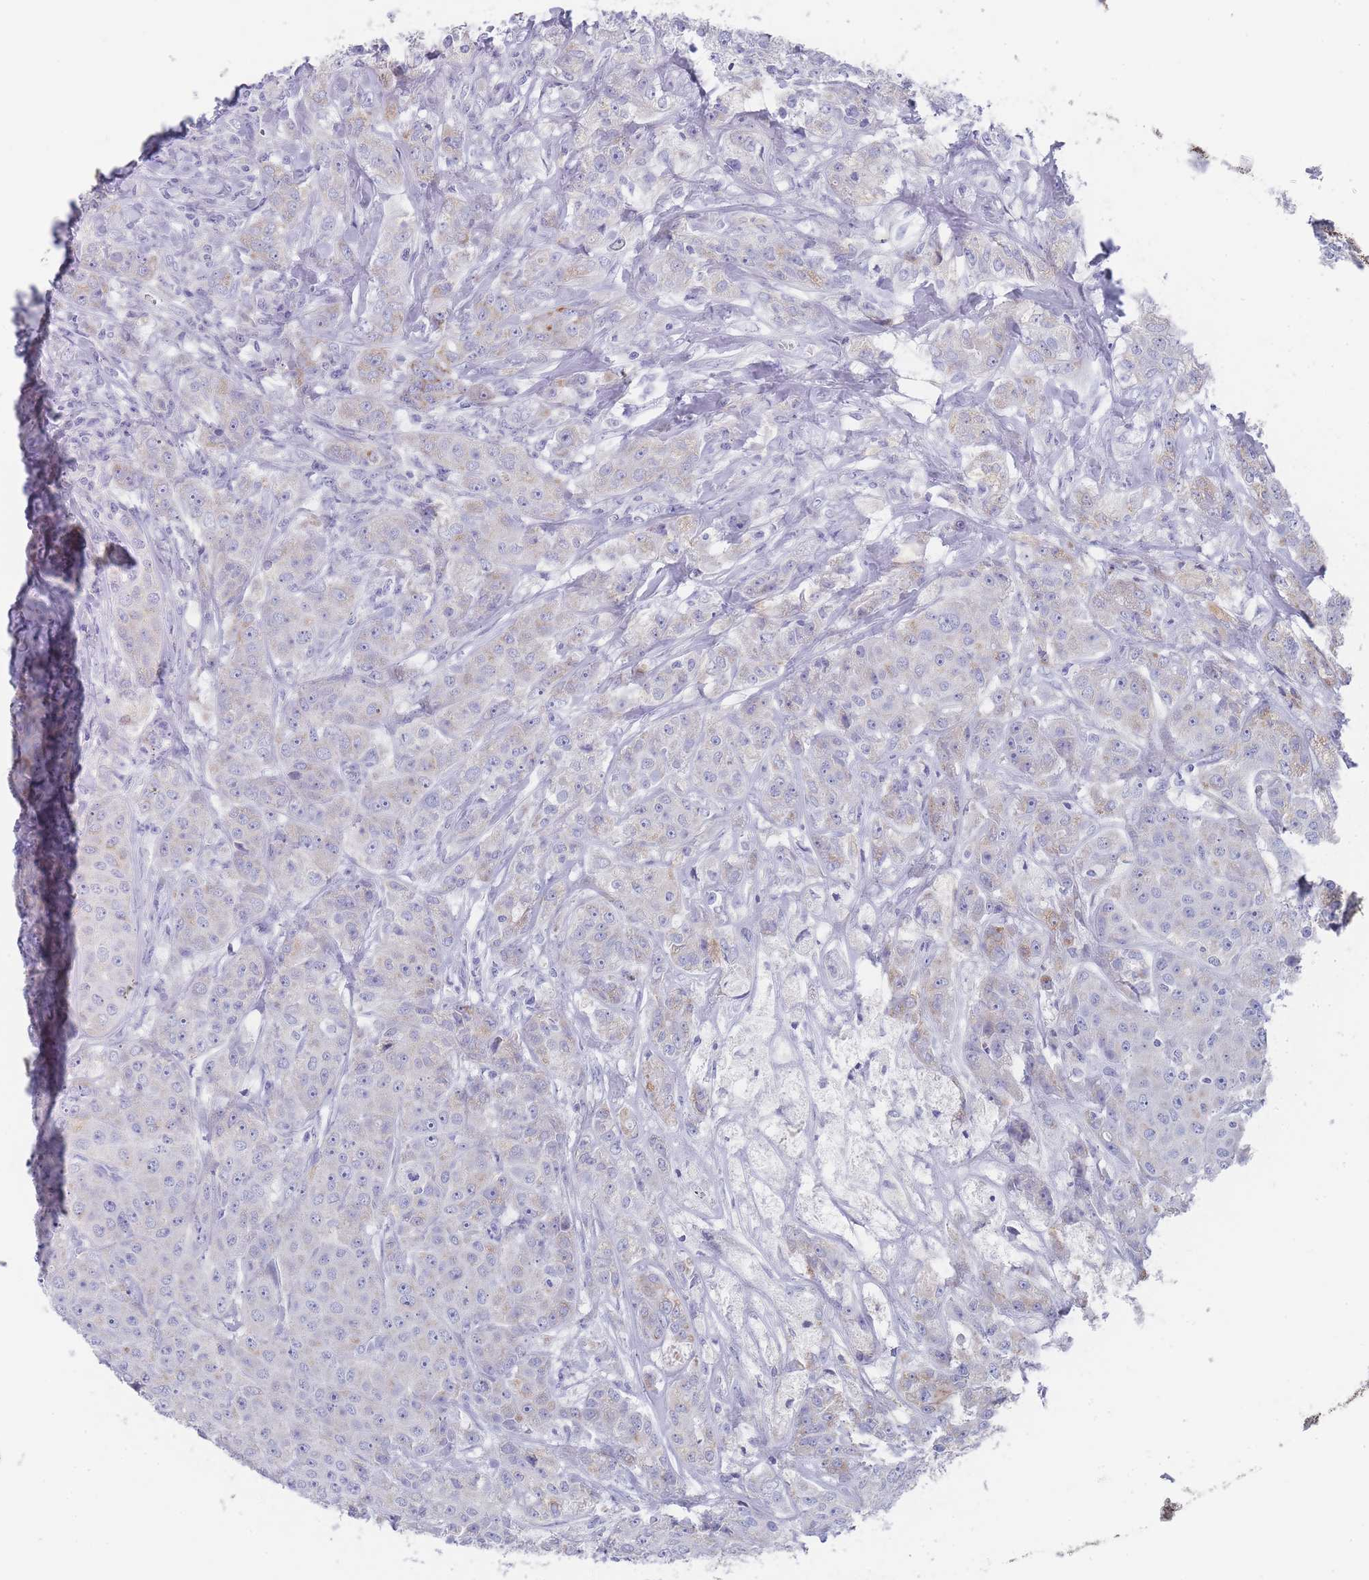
{"staining": {"intensity": "negative", "quantity": "none", "location": "none"}, "tissue": "breast cancer", "cell_type": "Tumor cells", "image_type": "cancer", "snomed": [{"axis": "morphology", "description": "Duct carcinoma"}, {"axis": "topography", "description": "Breast"}], "caption": "An immunohistochemistry photomicrograph of breast infiltrating ductal carcinoma is shown. There is no staining in tumor cells of breast infiltrating ductal carcinoma. (DAB (3,3'-diaminobenzidine) immunohistochemistry (IHC) visualized using brightfield microscopy, high magnification).", "gene": "SCCPDH", "patient": {"sex": "female", "age": 43}}